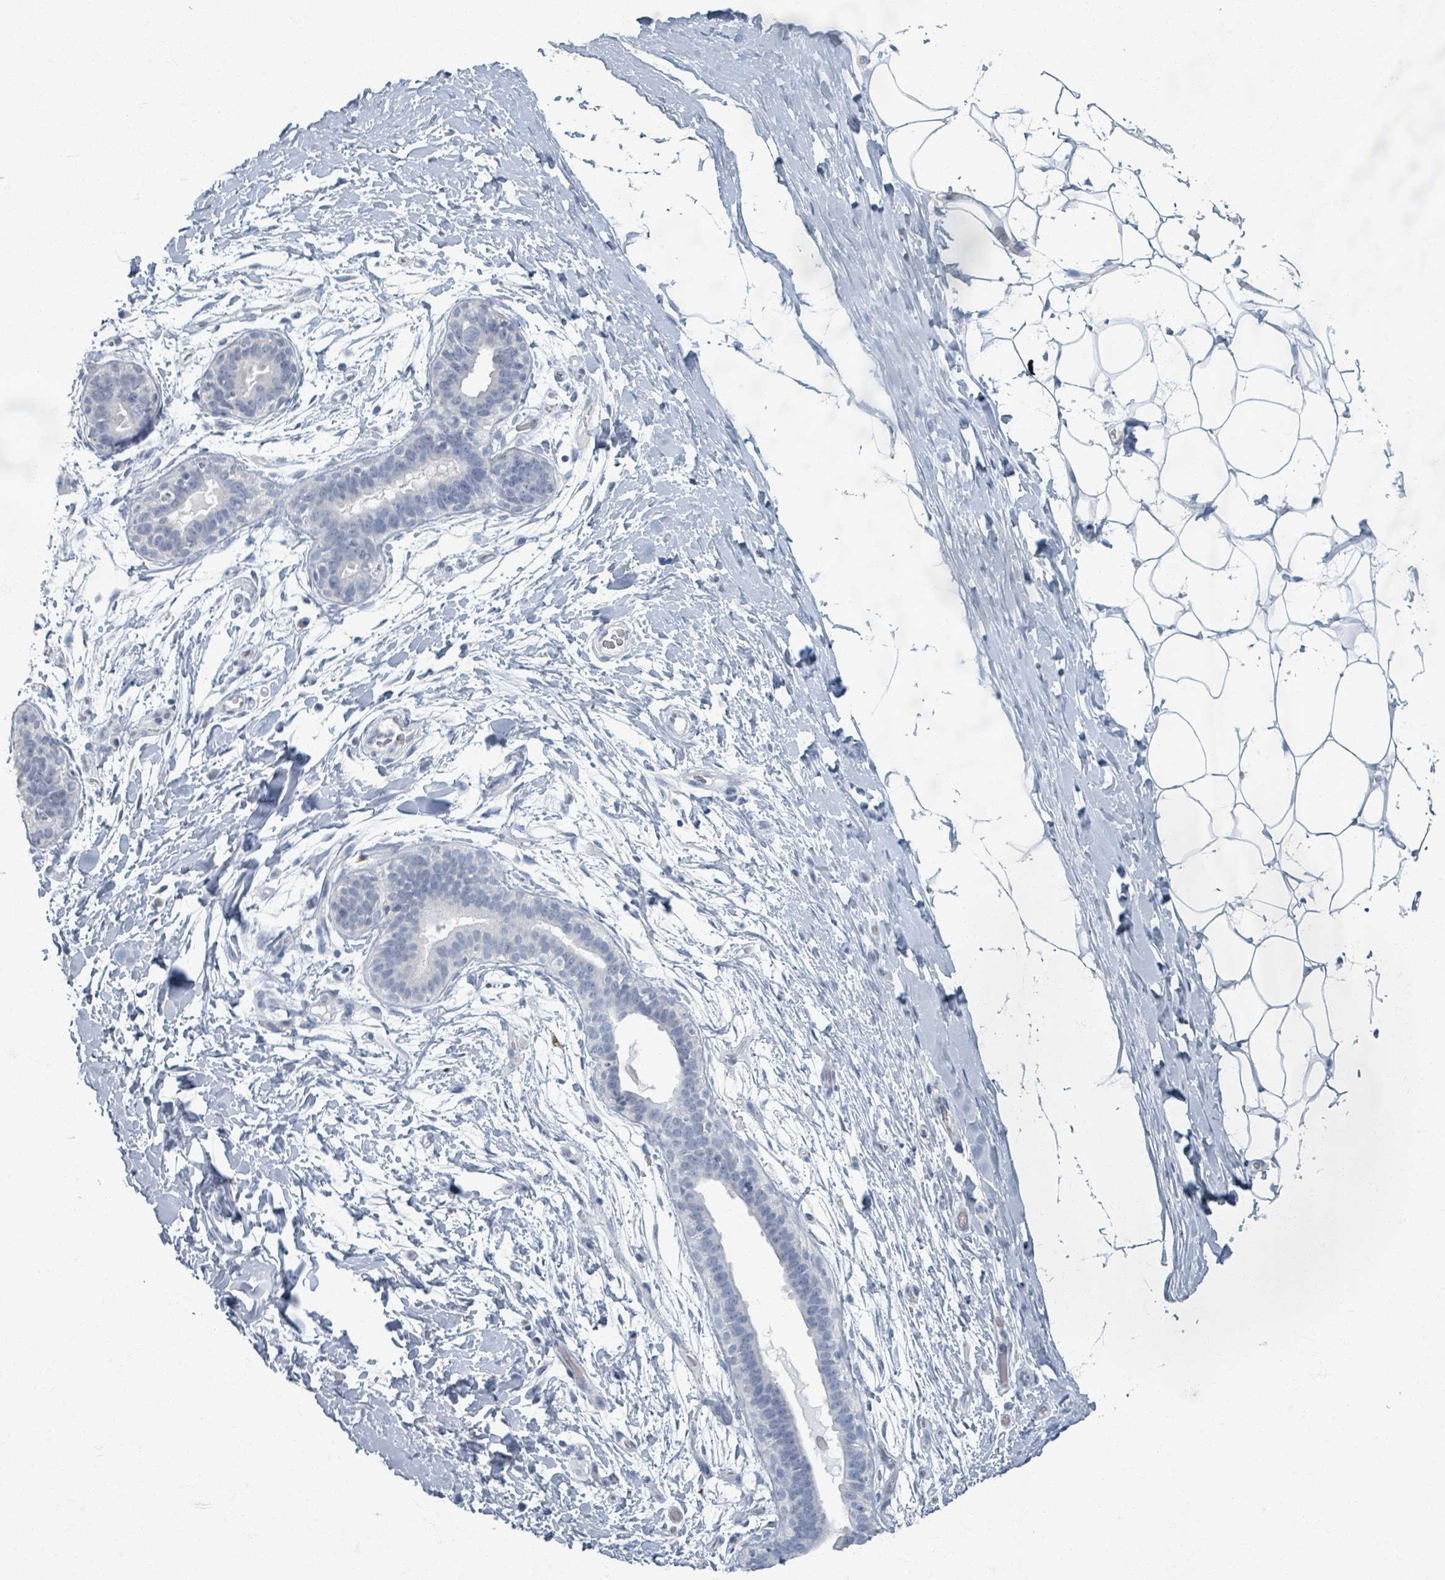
{"staining": {"intensity": "negative", "quantity": "none", "location": "none"}, "tissue": "adipose tissue", "cell_type": "Adipocytes", "image_type": "normal", "snomed": [{"axis": "morphology", "description": "Normal tissue, NOS"}, {"axis": "topography", "description": "Breast"}], "caption": "The immunohistochemistry micrograph has no significant expression in adipocytes of adipose tissue.", "gene": "WNT11", "patient": {"sex": "female", "age": 26}}